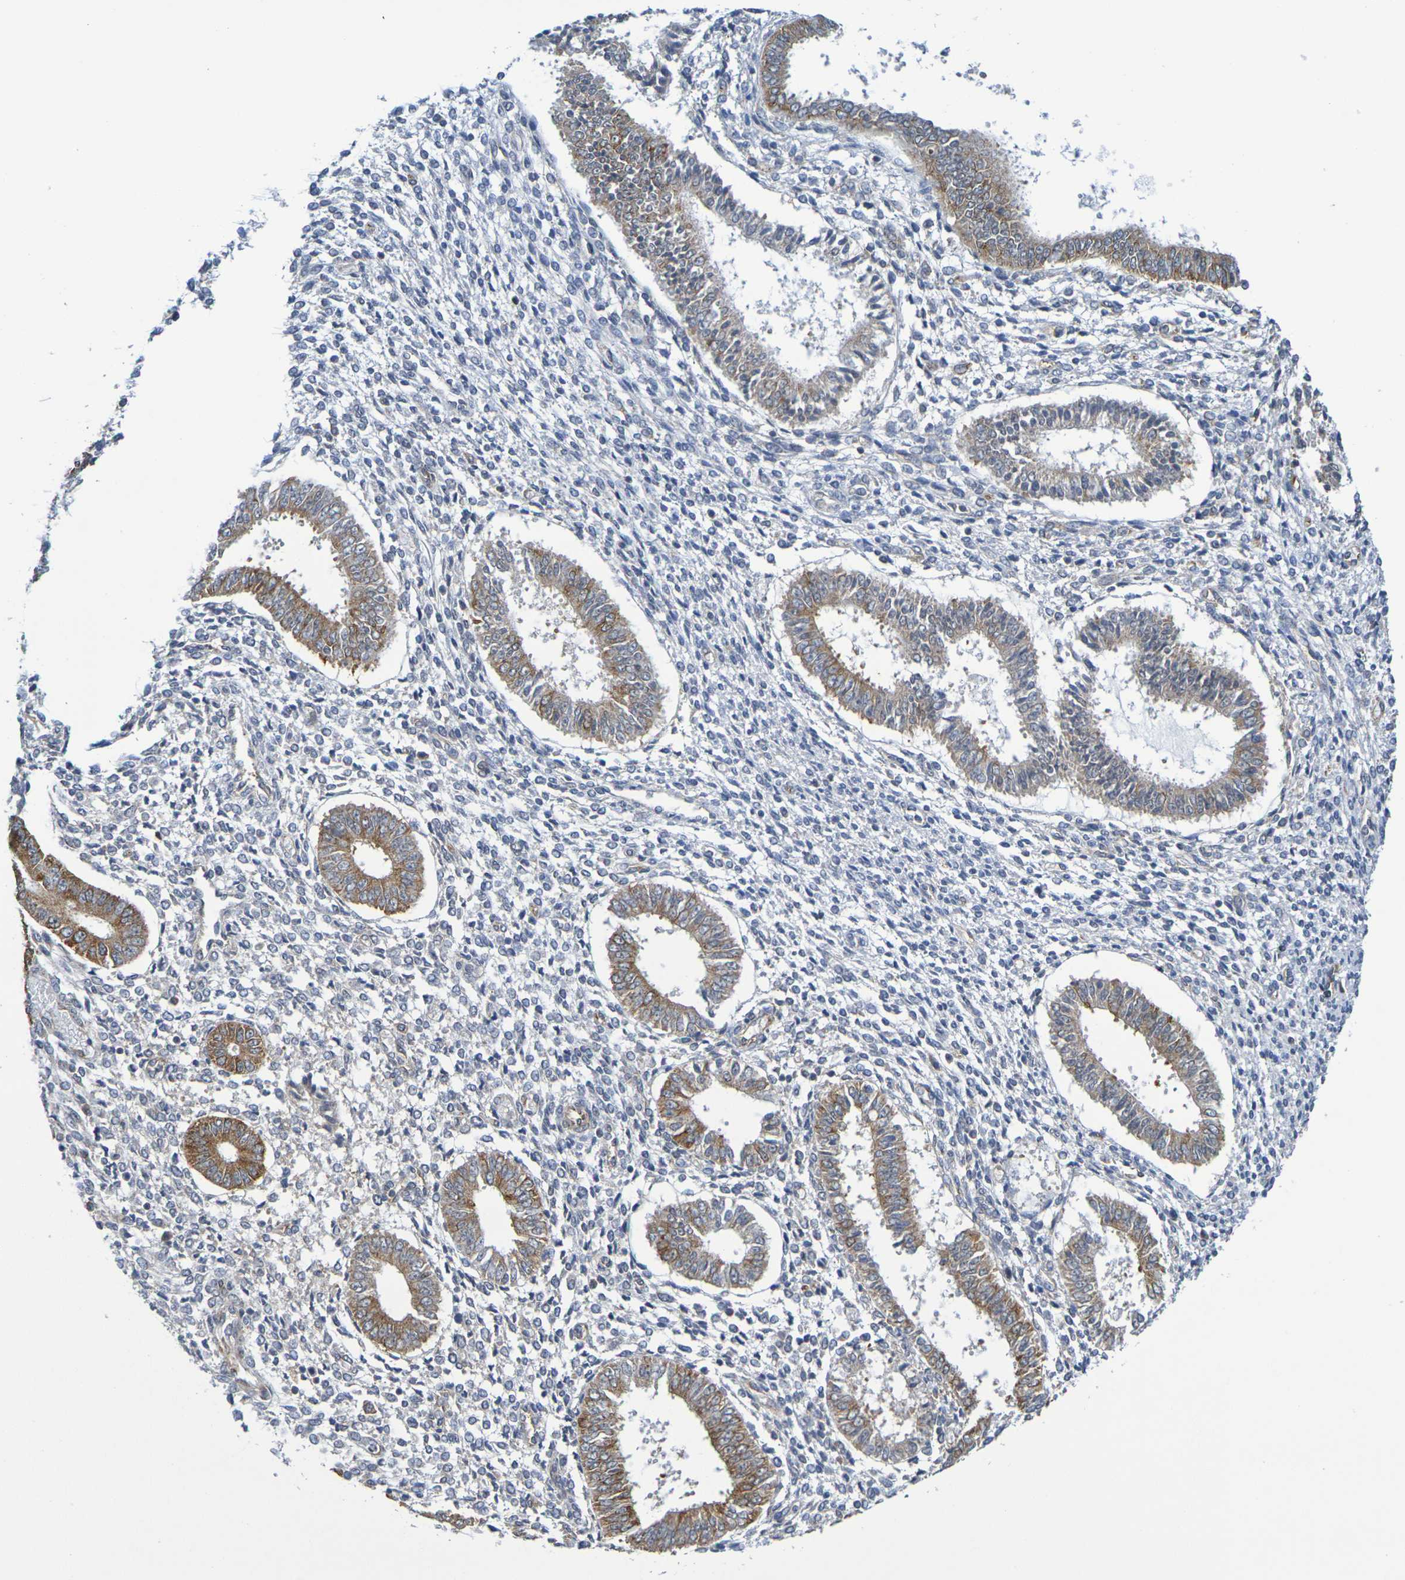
{"staining": {"intensity": "negative", "quantity": "none", "location": "none"}, "tissue": "endometrium", "cell_type": "Cells in endometrial stroma", "image_type": "normal", "snomed": [{"axis": "morphology", "description": "Normal tissue, NOS"}, {"axis": "topography", "description": "Endometrium"}], "caption": "DAB (3,3'-diaminobenzidine) immunohistochemical staining of unremarkable human endometrium exhibits no significant positivity in cells in endometrial stroma.", "gene": "CHRNB1", "patient": {"sex": "female", "age": 35}}